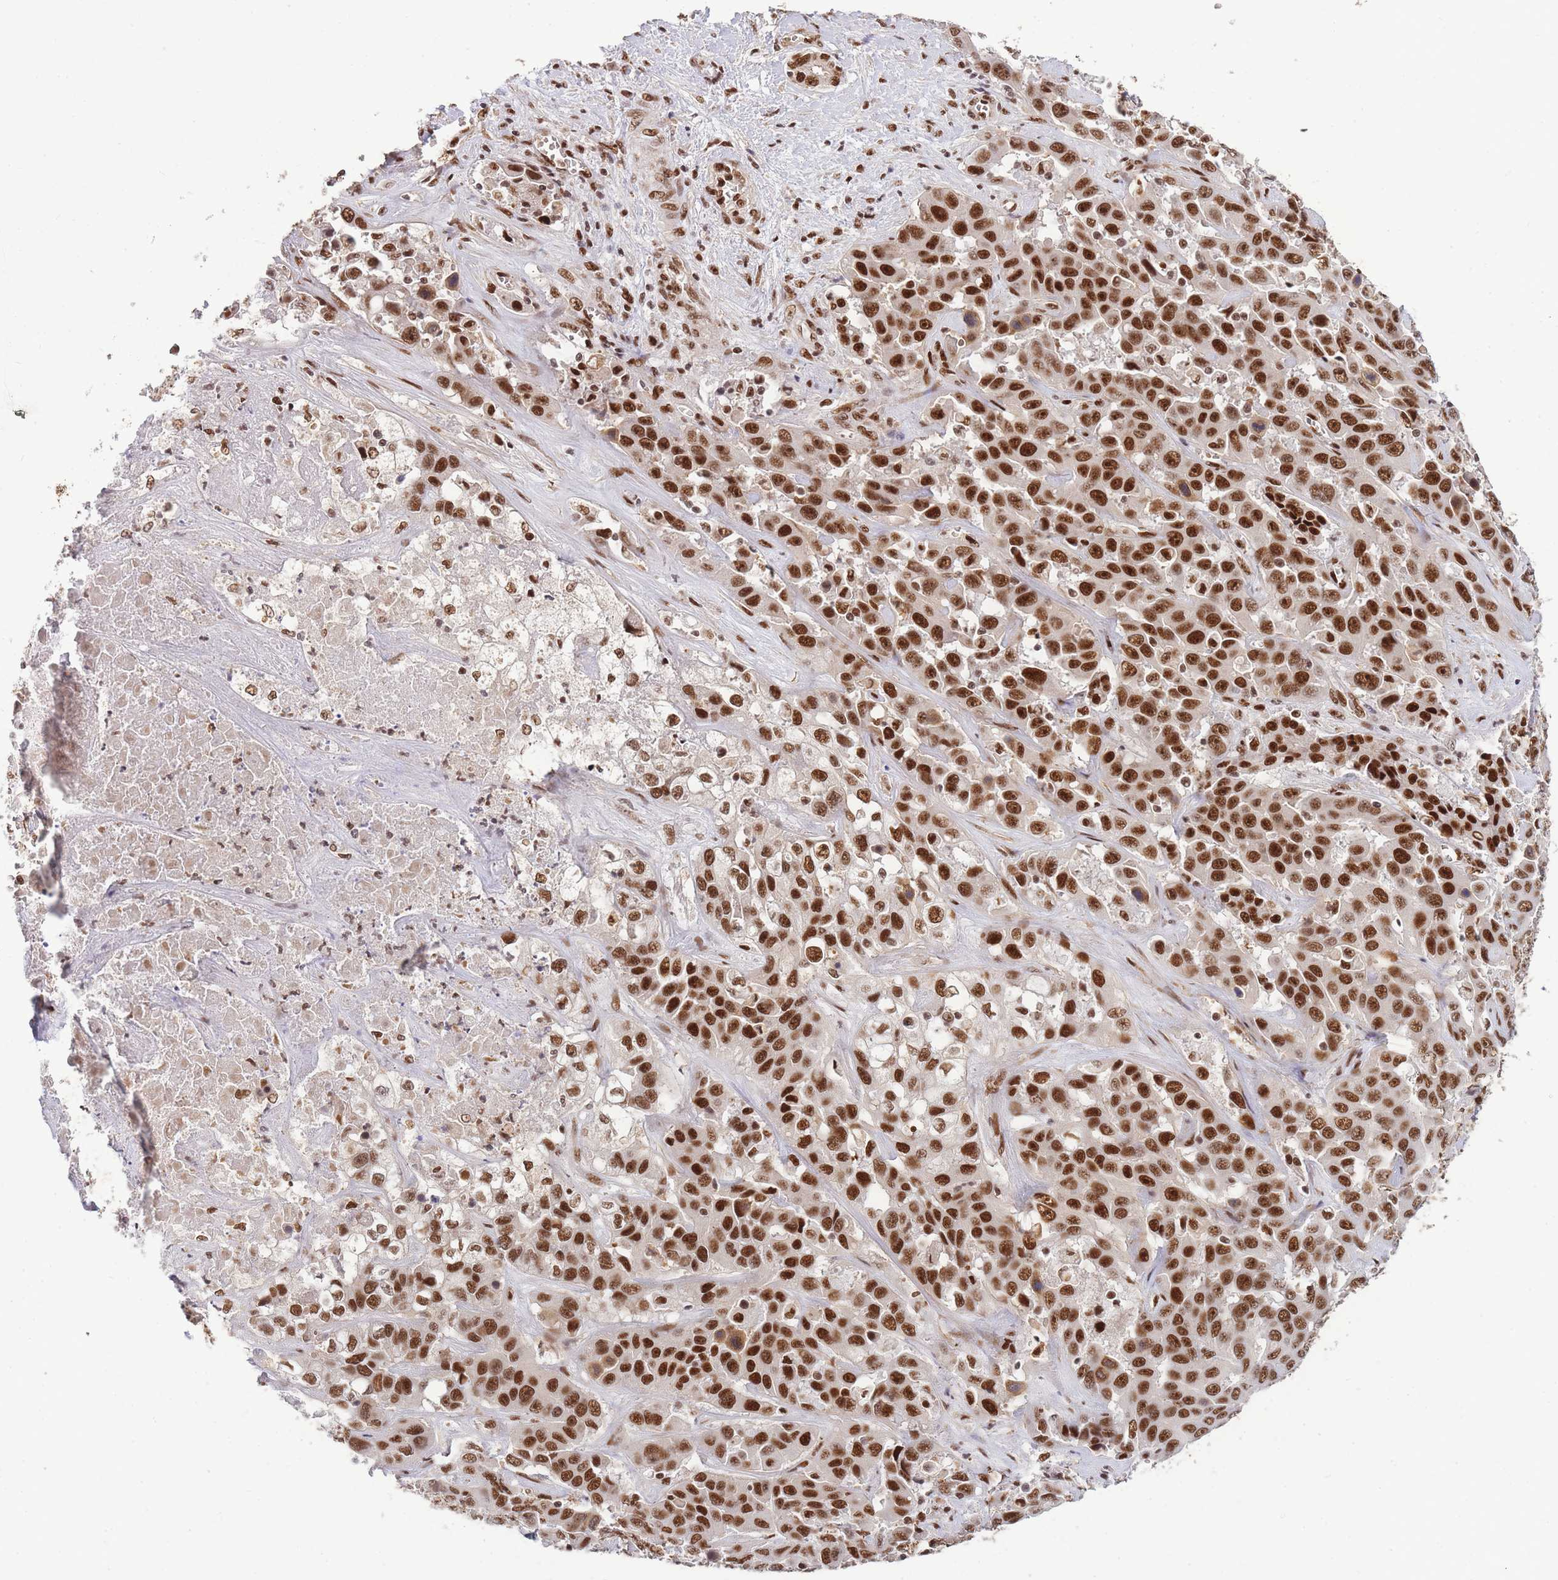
{"staining": {"intensity": "strong", "quantity": ">75%", "location": "nuclear"}, "tissue": "liver cancer", "cell_type": "Tumor cells", "image_type": "cancer", "snomed": [{"axis": "morphology", "description": "Cholangiocarcinoma"}, {"axis": "topography", "description": "Liver"}], "caption": "Liver cholangiocarcinoma stained with a protein marker displays strong staining in tumor cells.", "gene": "PRKDC", "patient": {"sex": "female", "age": 52}}